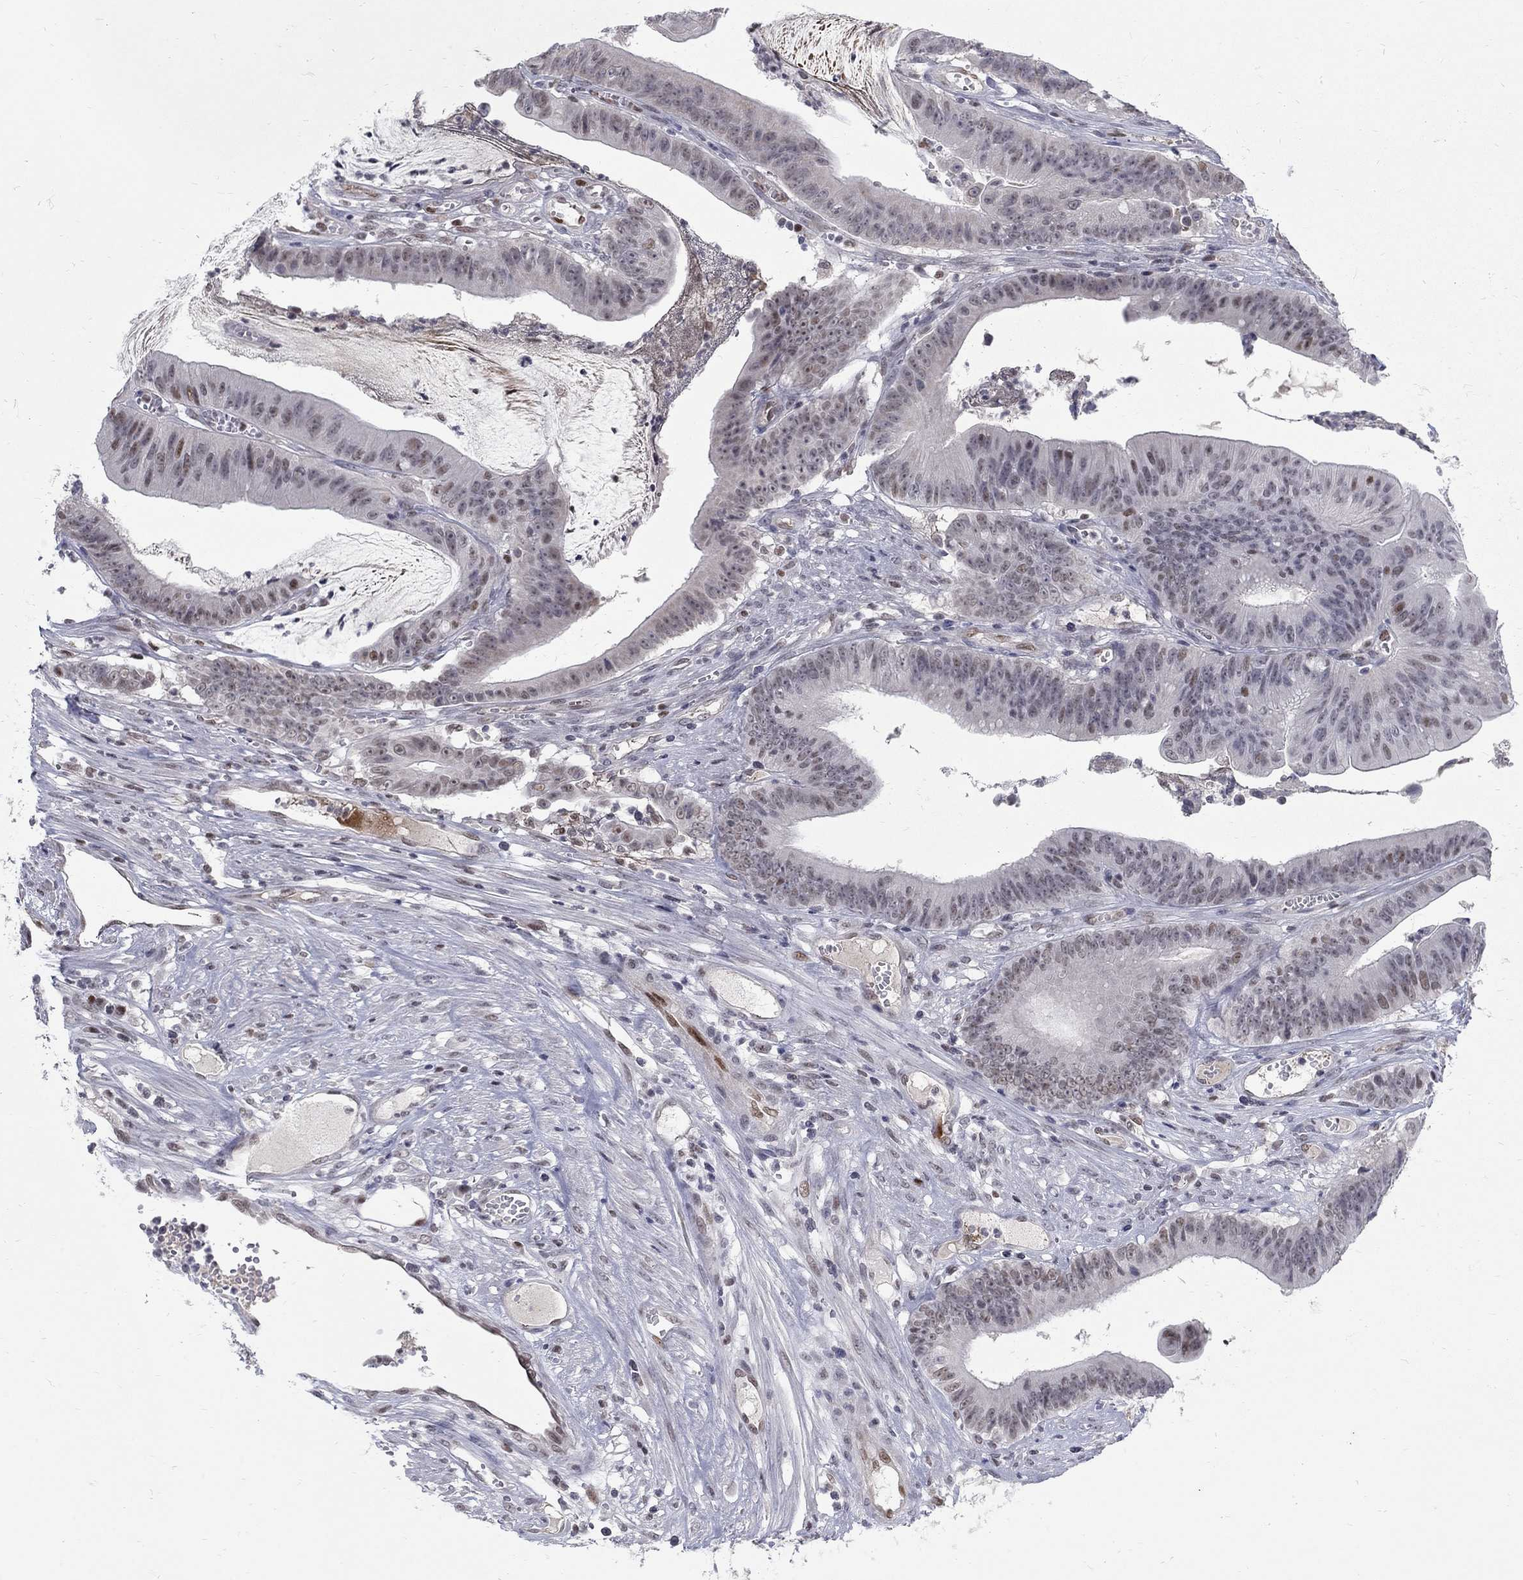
{"staining": {"intensity": "moderate", "quantity": "<25%", "location": "nuclear"}, "tissue": "colorectal cancer", "cell_type": "Tumor cells", "image_type": "cancer", "snomed": [{"axis": "morphology", "description": "Adenocarcinoma, NOS"}, {"axis": "topography", "description": "Colon"}], "caption": "Protein staining of colorectal cancer tissue exhibits moderate nuclear positivity in about <25% of tumor cells.", "gene": "GCFC2", "patient": {"sex": "female", "age": 69}}